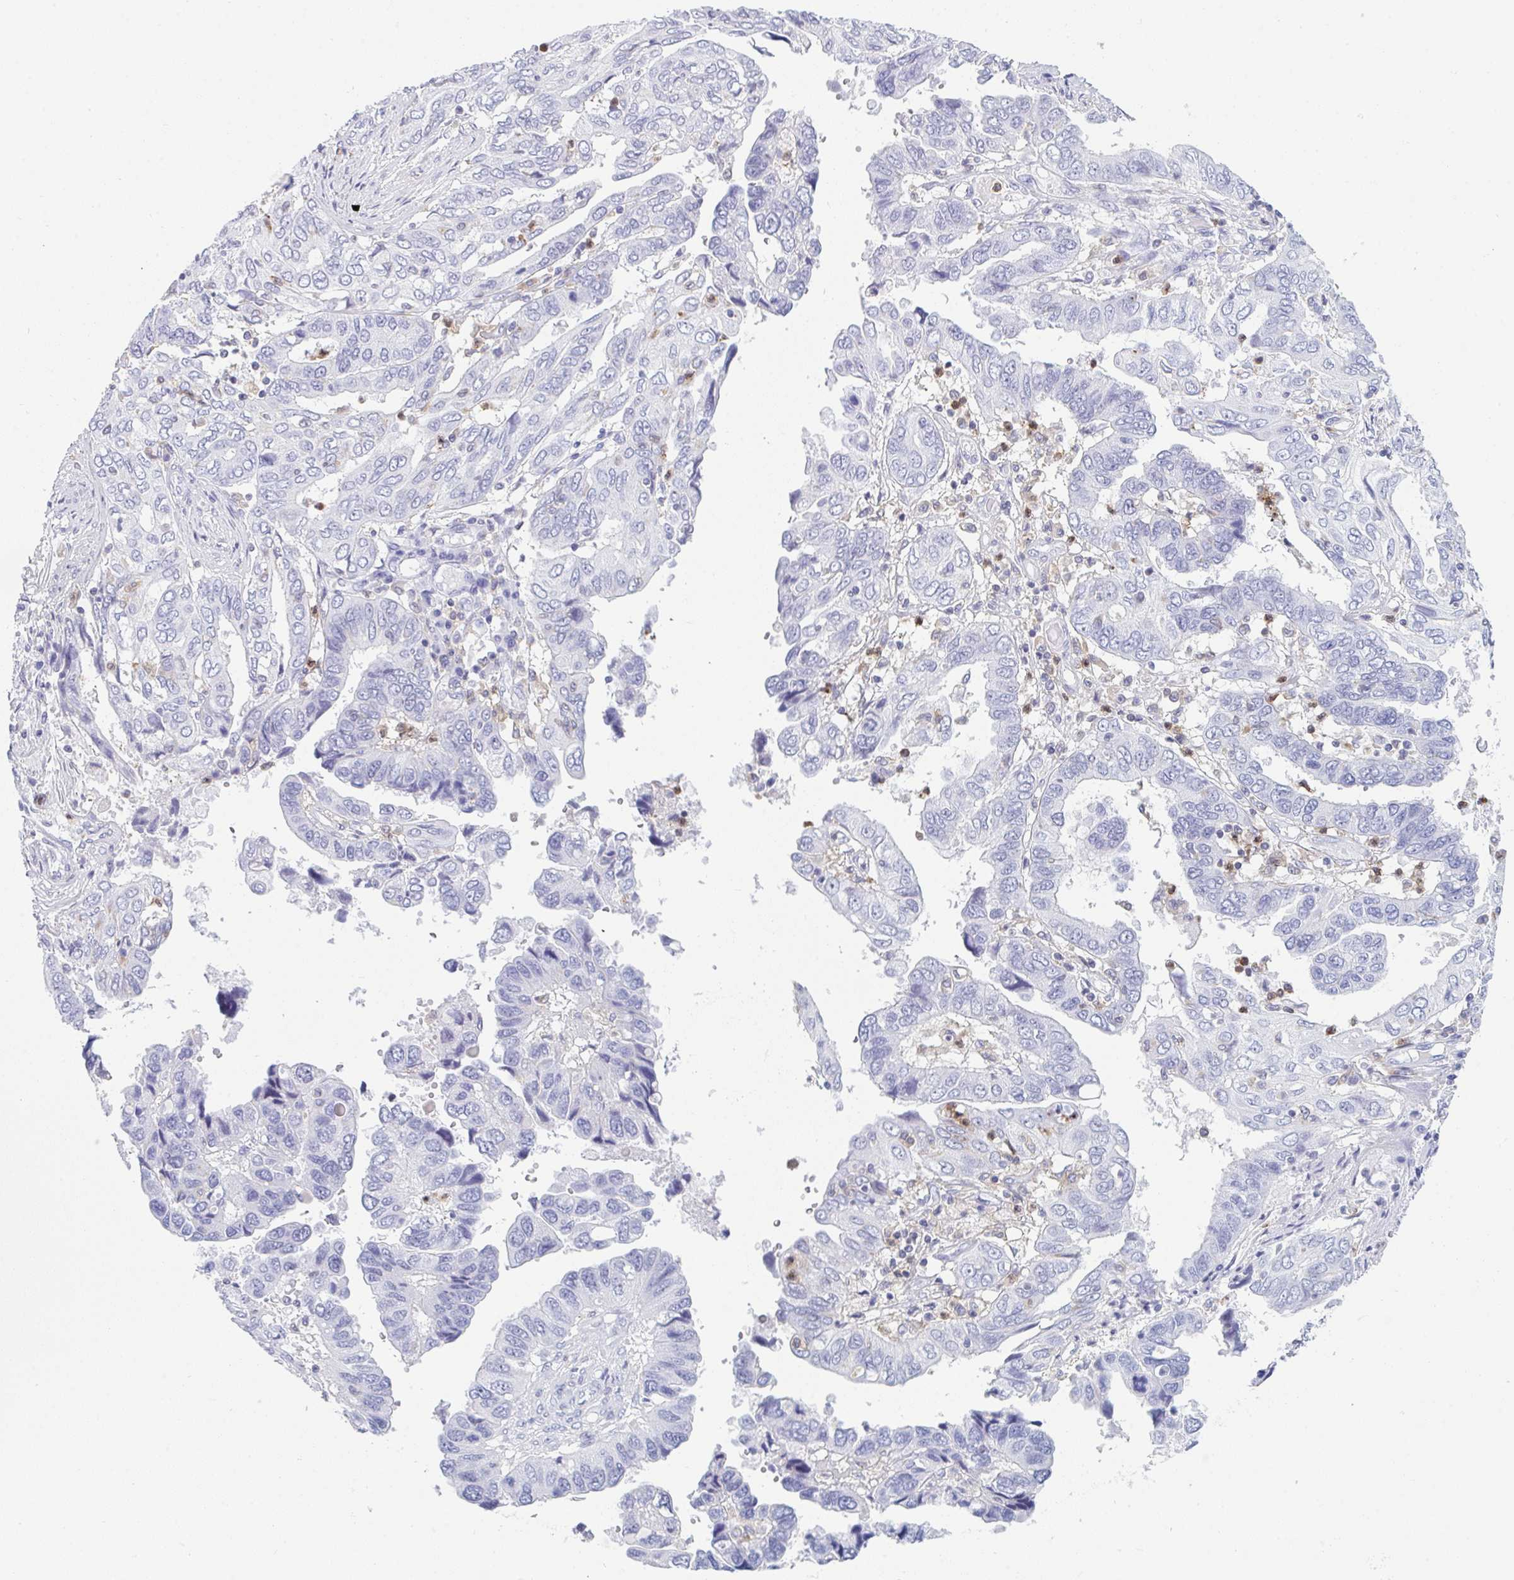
{"staining": {"intensity": "negative", "quantity": "none", "location": "none"}, "tissue": "ovarian cancer", "cell_type": "Tumor cells", "image_type": "cancer", "snomed": [{"axis": "morphology", "description": "Cystadenocarcinoma, serous, NOS"}, {"axis": "topography", "description": "Ovary"}], "caption": "Image shows no significant protein expression in tumor cells of serous cystadenocarcinoma (ovarian). (Brightfield microscopy of DAB (3,3'-diaminobenzidine) IHC at high magnification).", "gene": "MYO1F", "patient": {"sex": "female", "age": 79}}